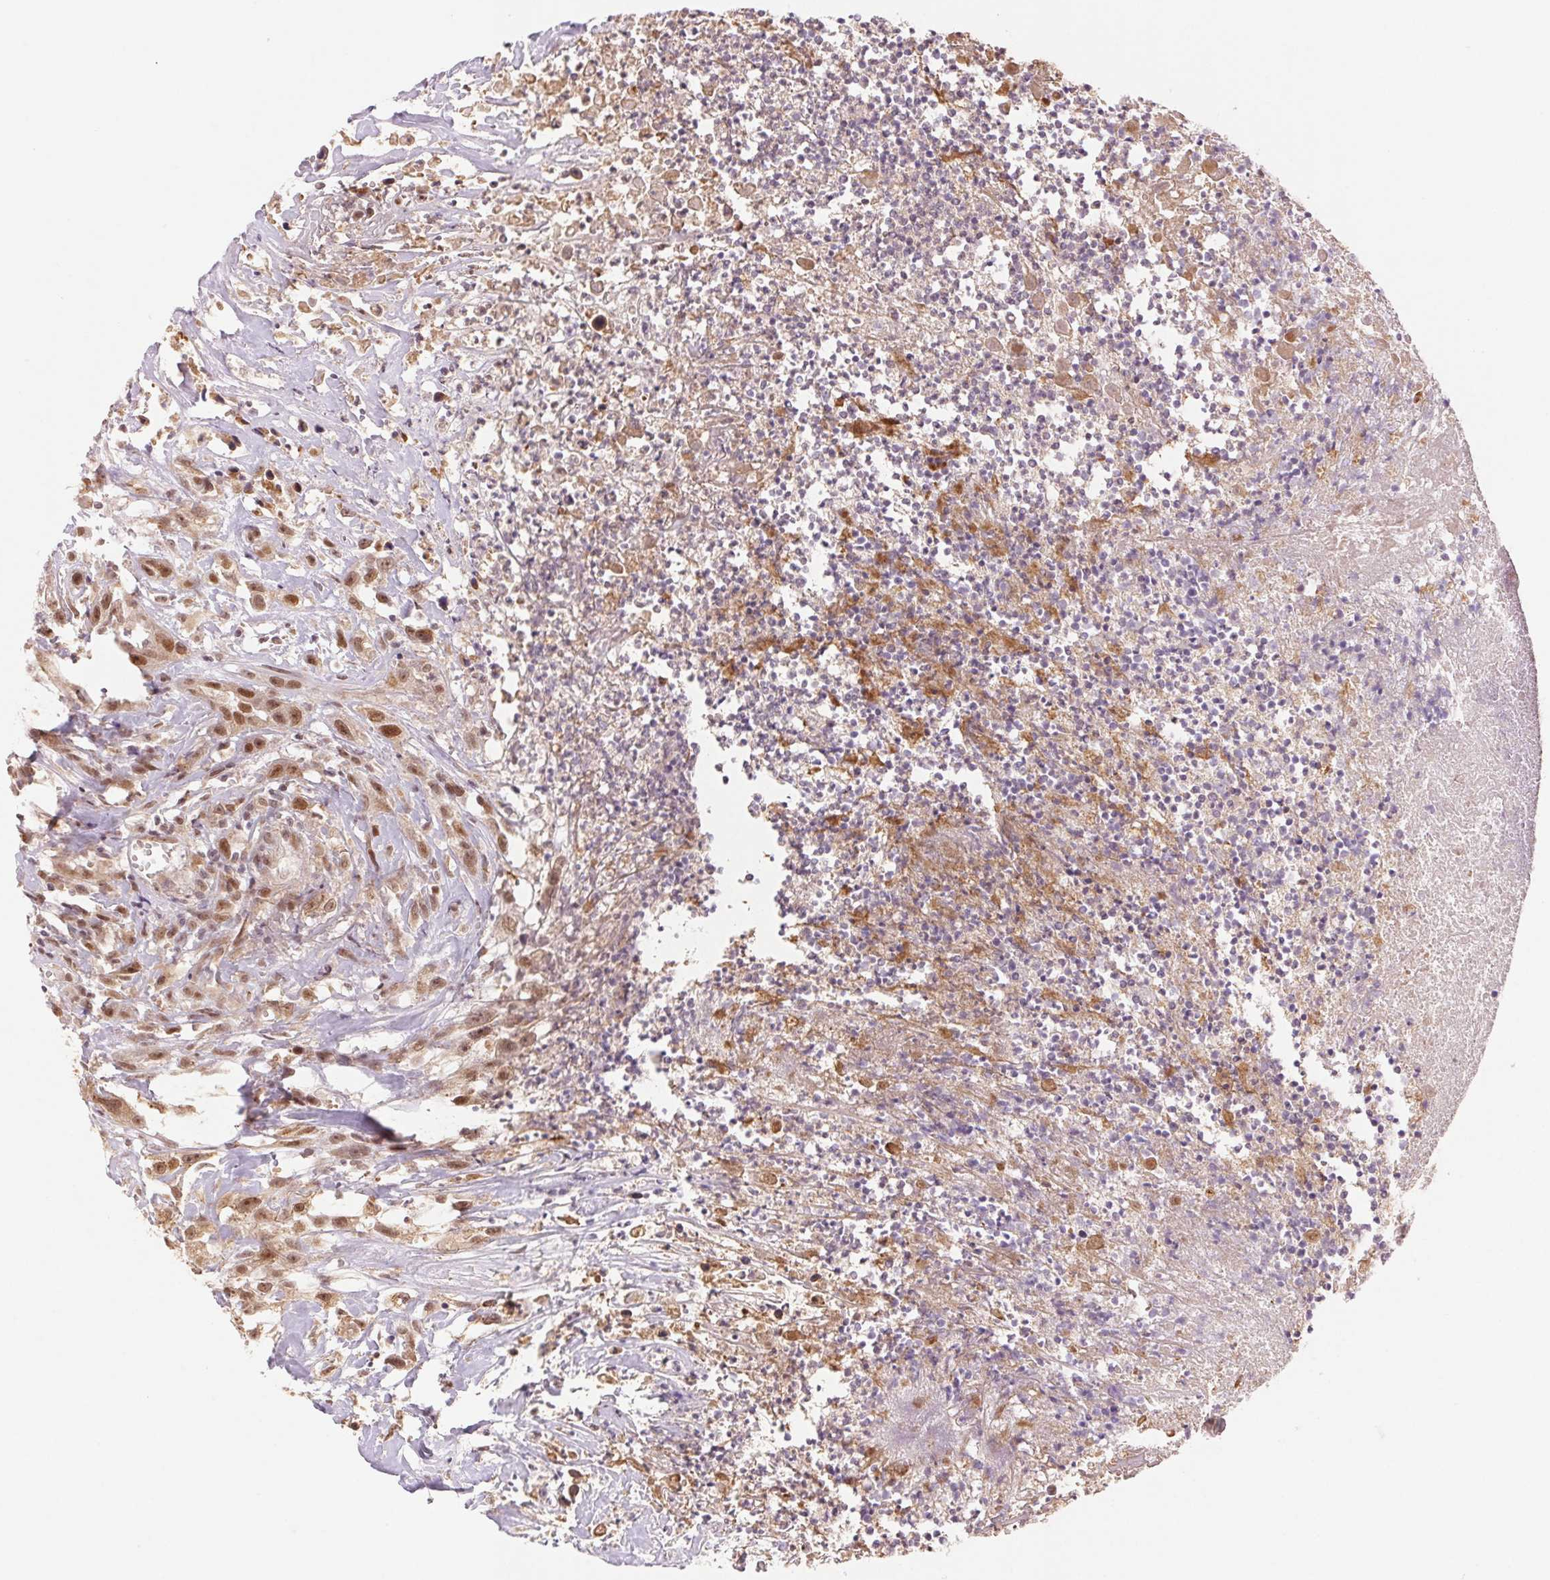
{"staining": {"intensity": "moderate", "quantity": ">75%", "location": "nuclear"}, "tissue": "head and neck cancer", "cell_type": "Tumor cells", "image_type": "cancer", "snomed": [{"axis": "morphology", "description": "Squamous cell carcinoma, NOS"}, {"axis": "topography", "description": "Head-Neck"}], "caption": "The micrograph demonstrates a brown stain indicating the presence of a protein in the nuclear of tumor cells in head and neck cancer.", "gene": "GRHL3", "patient": {"sex": "male", "age": 57}}